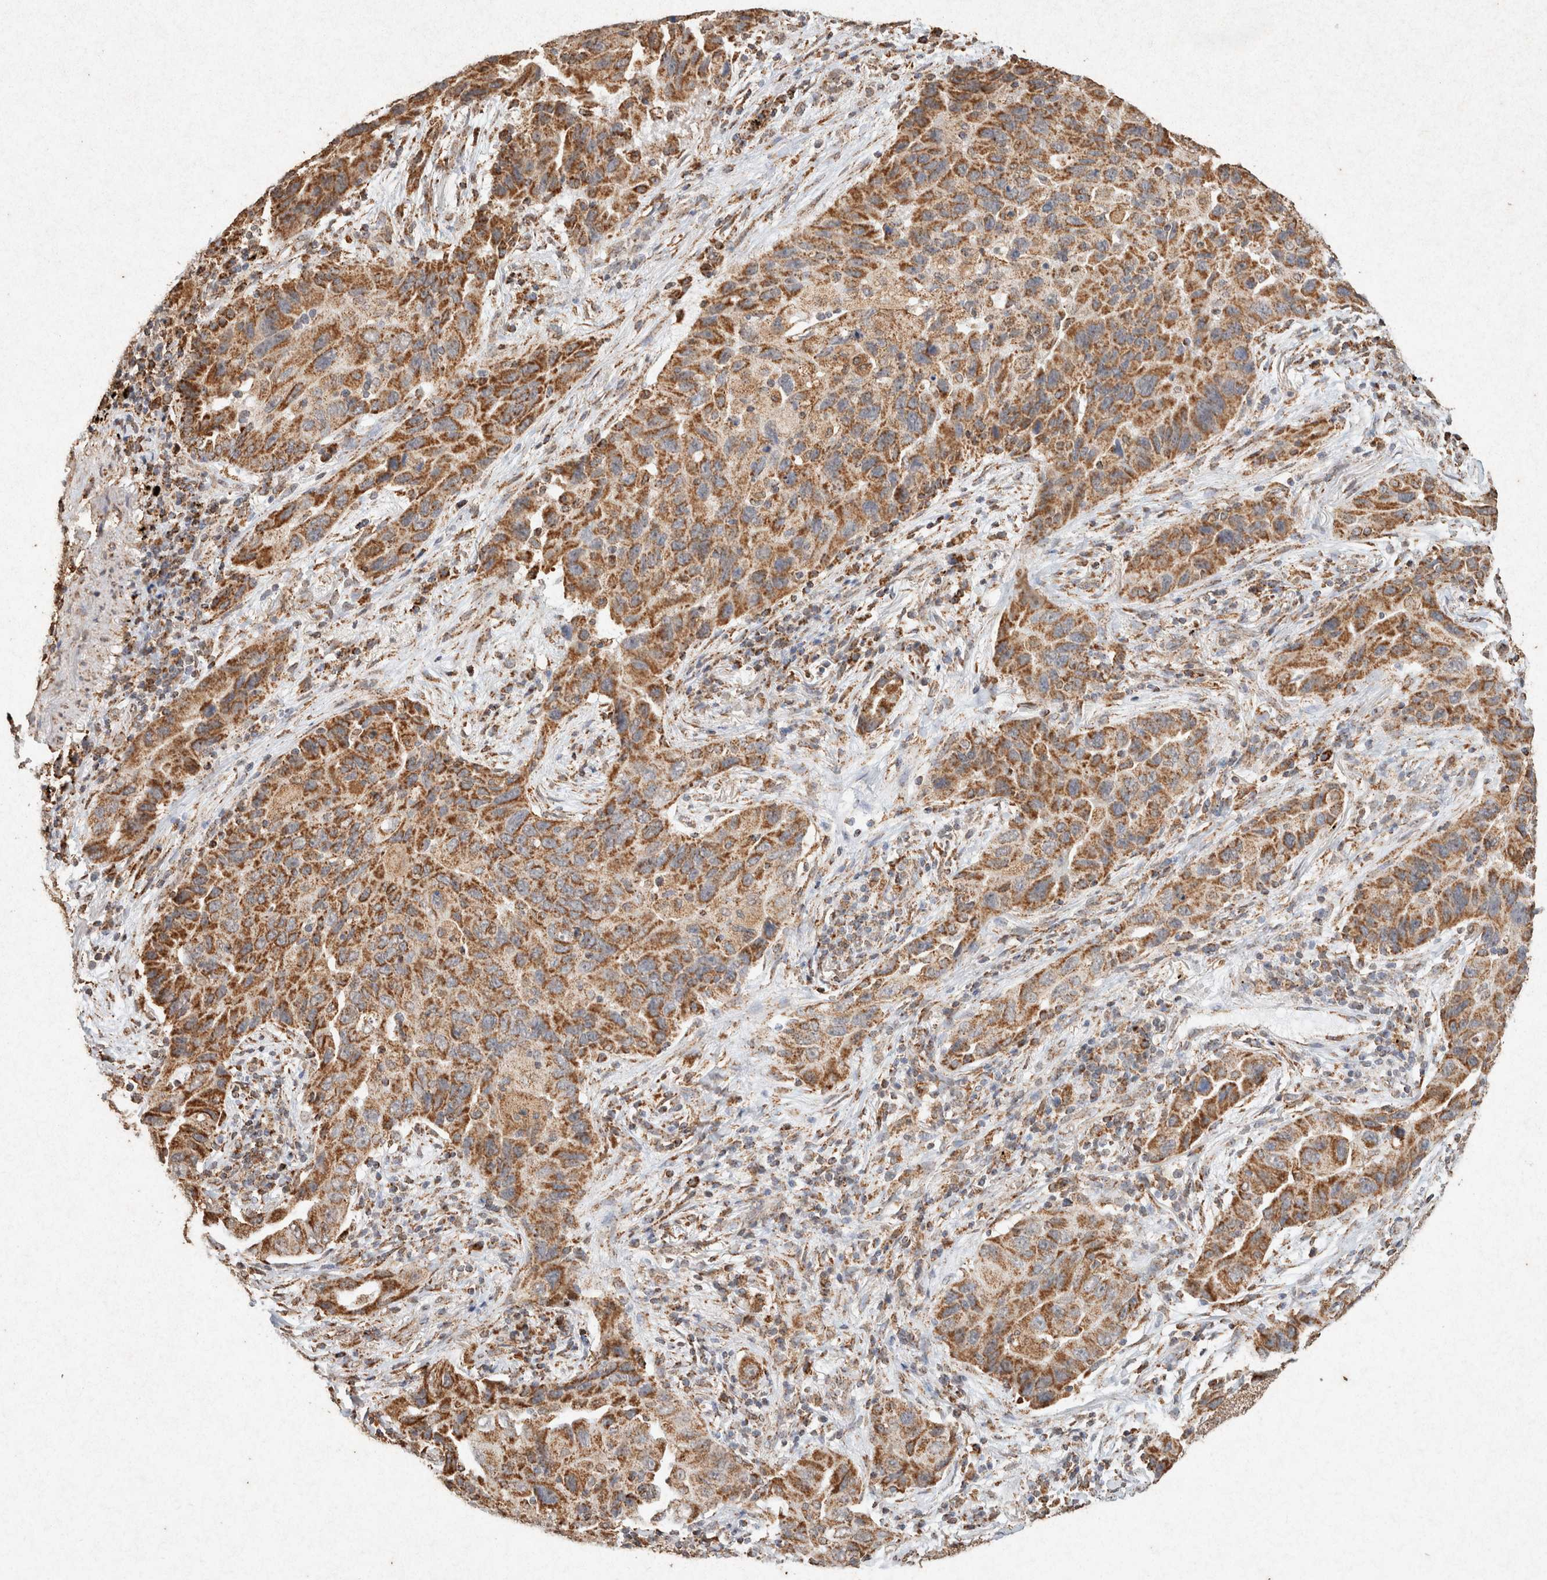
{"staining": {"intensity": "moderate", "quantity": ">75%", "location": "cytoplasmic/membranous"}, "tissue": "lung cancer", "cell_type": "Tumor cells", "image_type": "cancer", "snomed": [{"axis": "morphology", "description": "Adenocarcinoma, NOS"}, {"axis": "topography", "description": "Lung"}], "caption": "Adenocarcinoma (lung) was stained to show a protein in brown. There is medium levels of moderate cytoplasmic/membranous expression in approximately >75% of tumor cells.", "gene": "SDC2", "patient": {"sex": "female", "age": 65}}